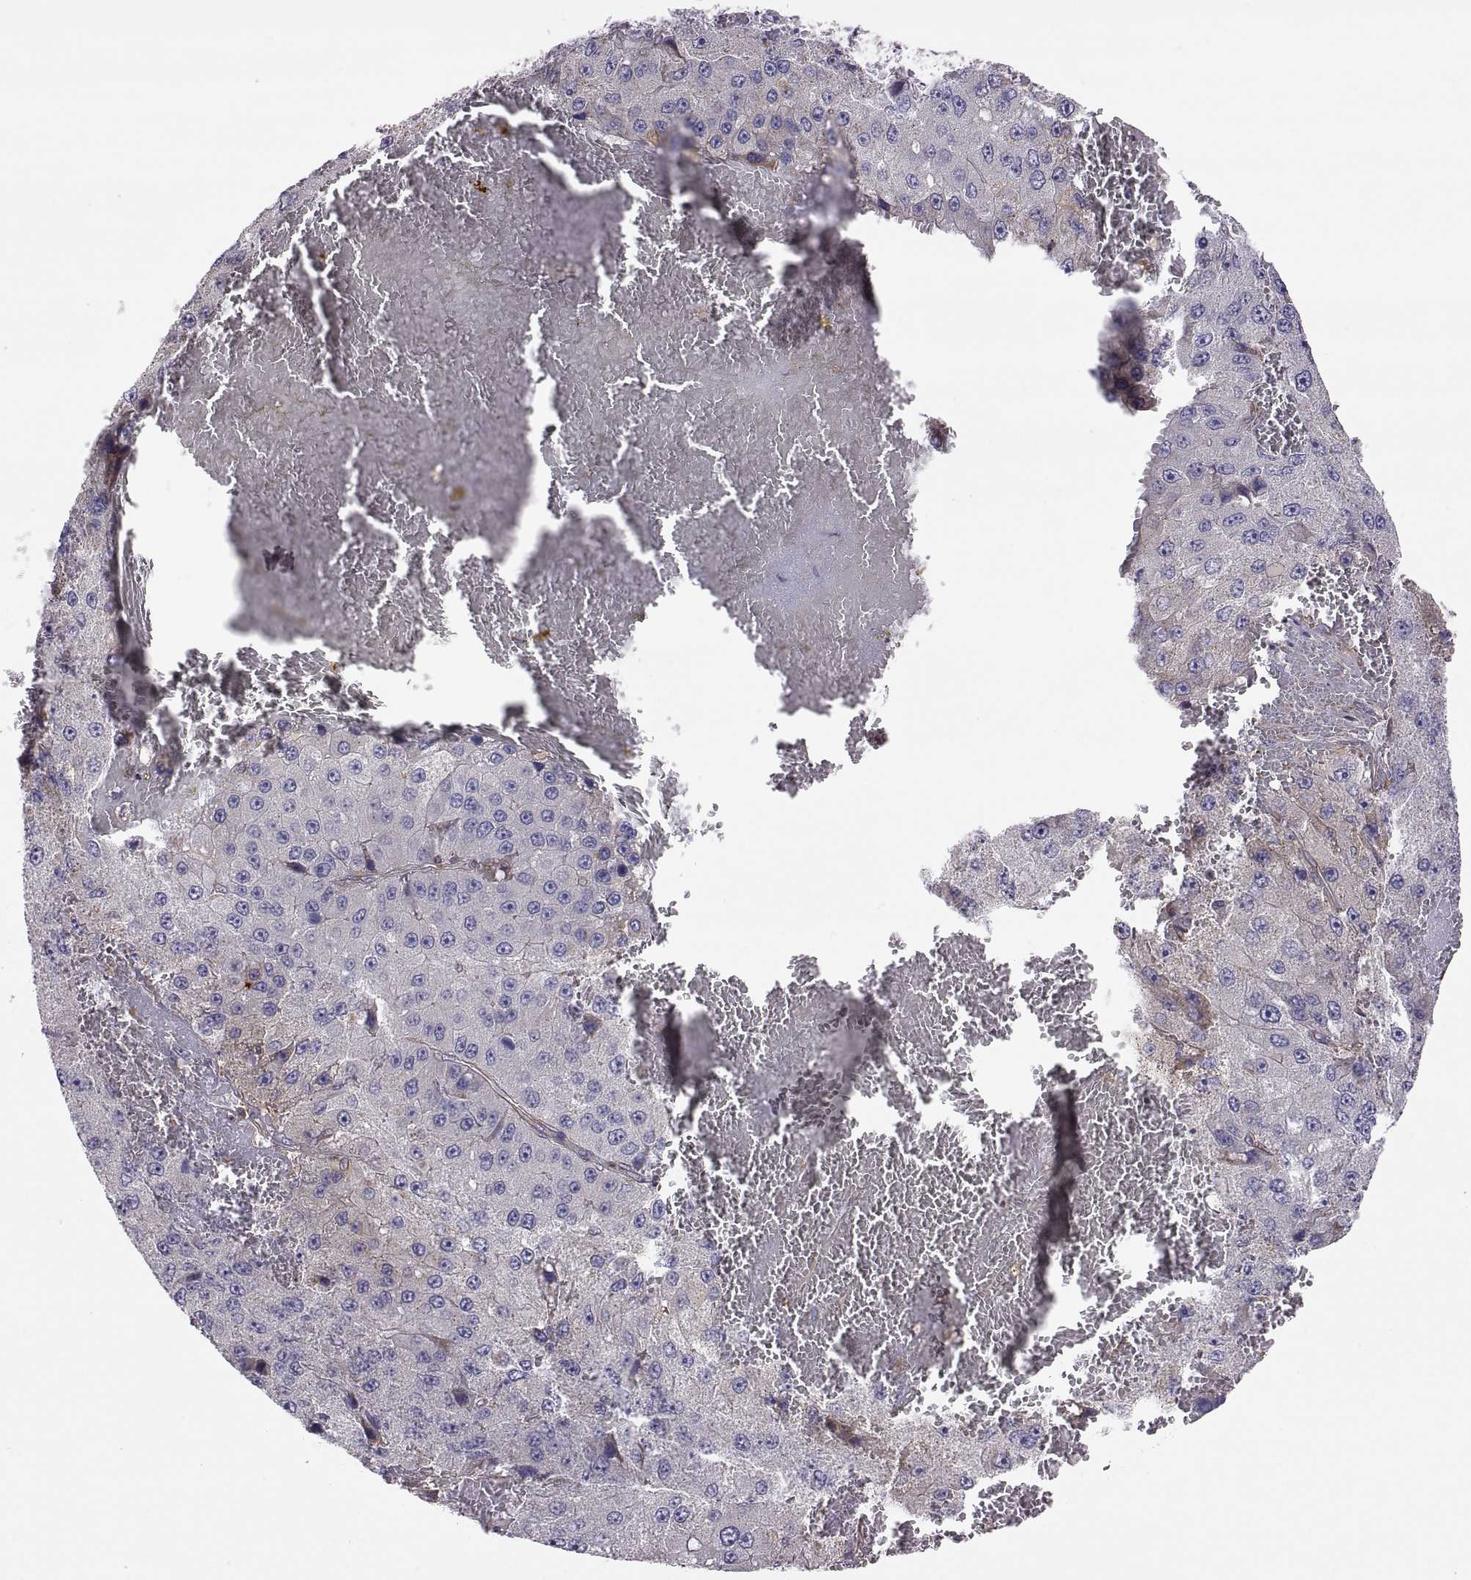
{"staining": {"intensity": "negative", "quantity": "none", "location": "none"}, "tissue": "liver cancer", "cell_type": "Tumor cells", "image_type": "cancer", "snomed": [{"axis": "morphology", "description": "Carcinoma, Hepatocellular, NOS"}, {"axis": "topography", "description": "Liver"}], "caption": "Human liver cancer stained for a protein using IHC reveals no expression in tumor cells.", "gene": "SPATA32", "patient": {"sex": "female", "age": 73}}